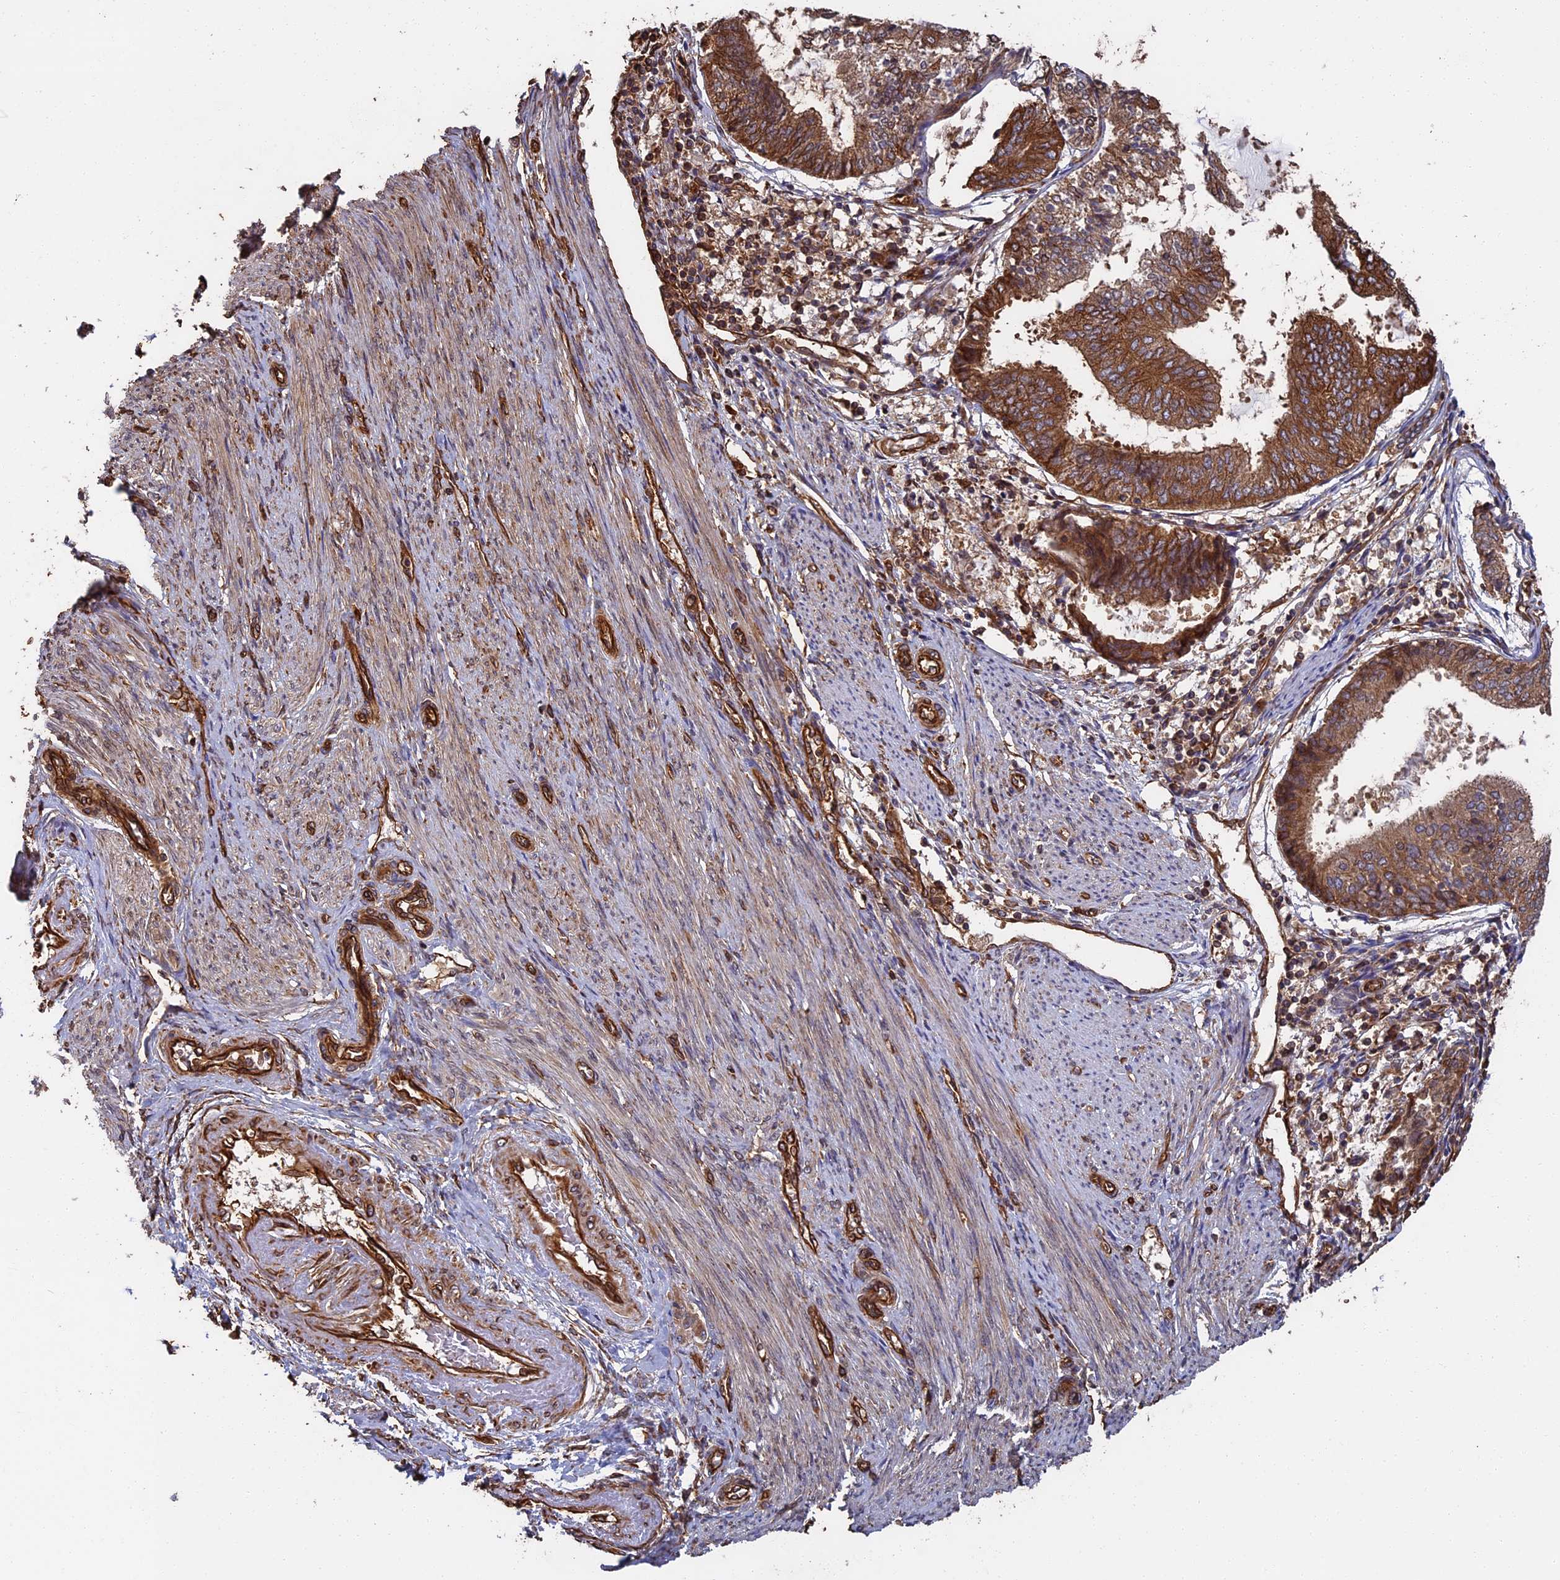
{"staining": {"intensity": "strong", "quantity": ">75%", "location": "cytoplasmic/membranous"}, "tissue": "endometrial cancer", "cell_type": "Tumor cells", "image_type": "cancer", "snomed": [{"axis": "morphology", "description": "Adenocarcinoma, NOS"}, {"axis": "topography", "description": "Endometrium"}], "caption": "Endometrial cancer stained for a protein (brown) displays strong cytoplasmic/membranous positive staining in approximately >75% of tumor cells.", "gene": "CCDC124", "patient": {"sex": "female", "age": 81}}